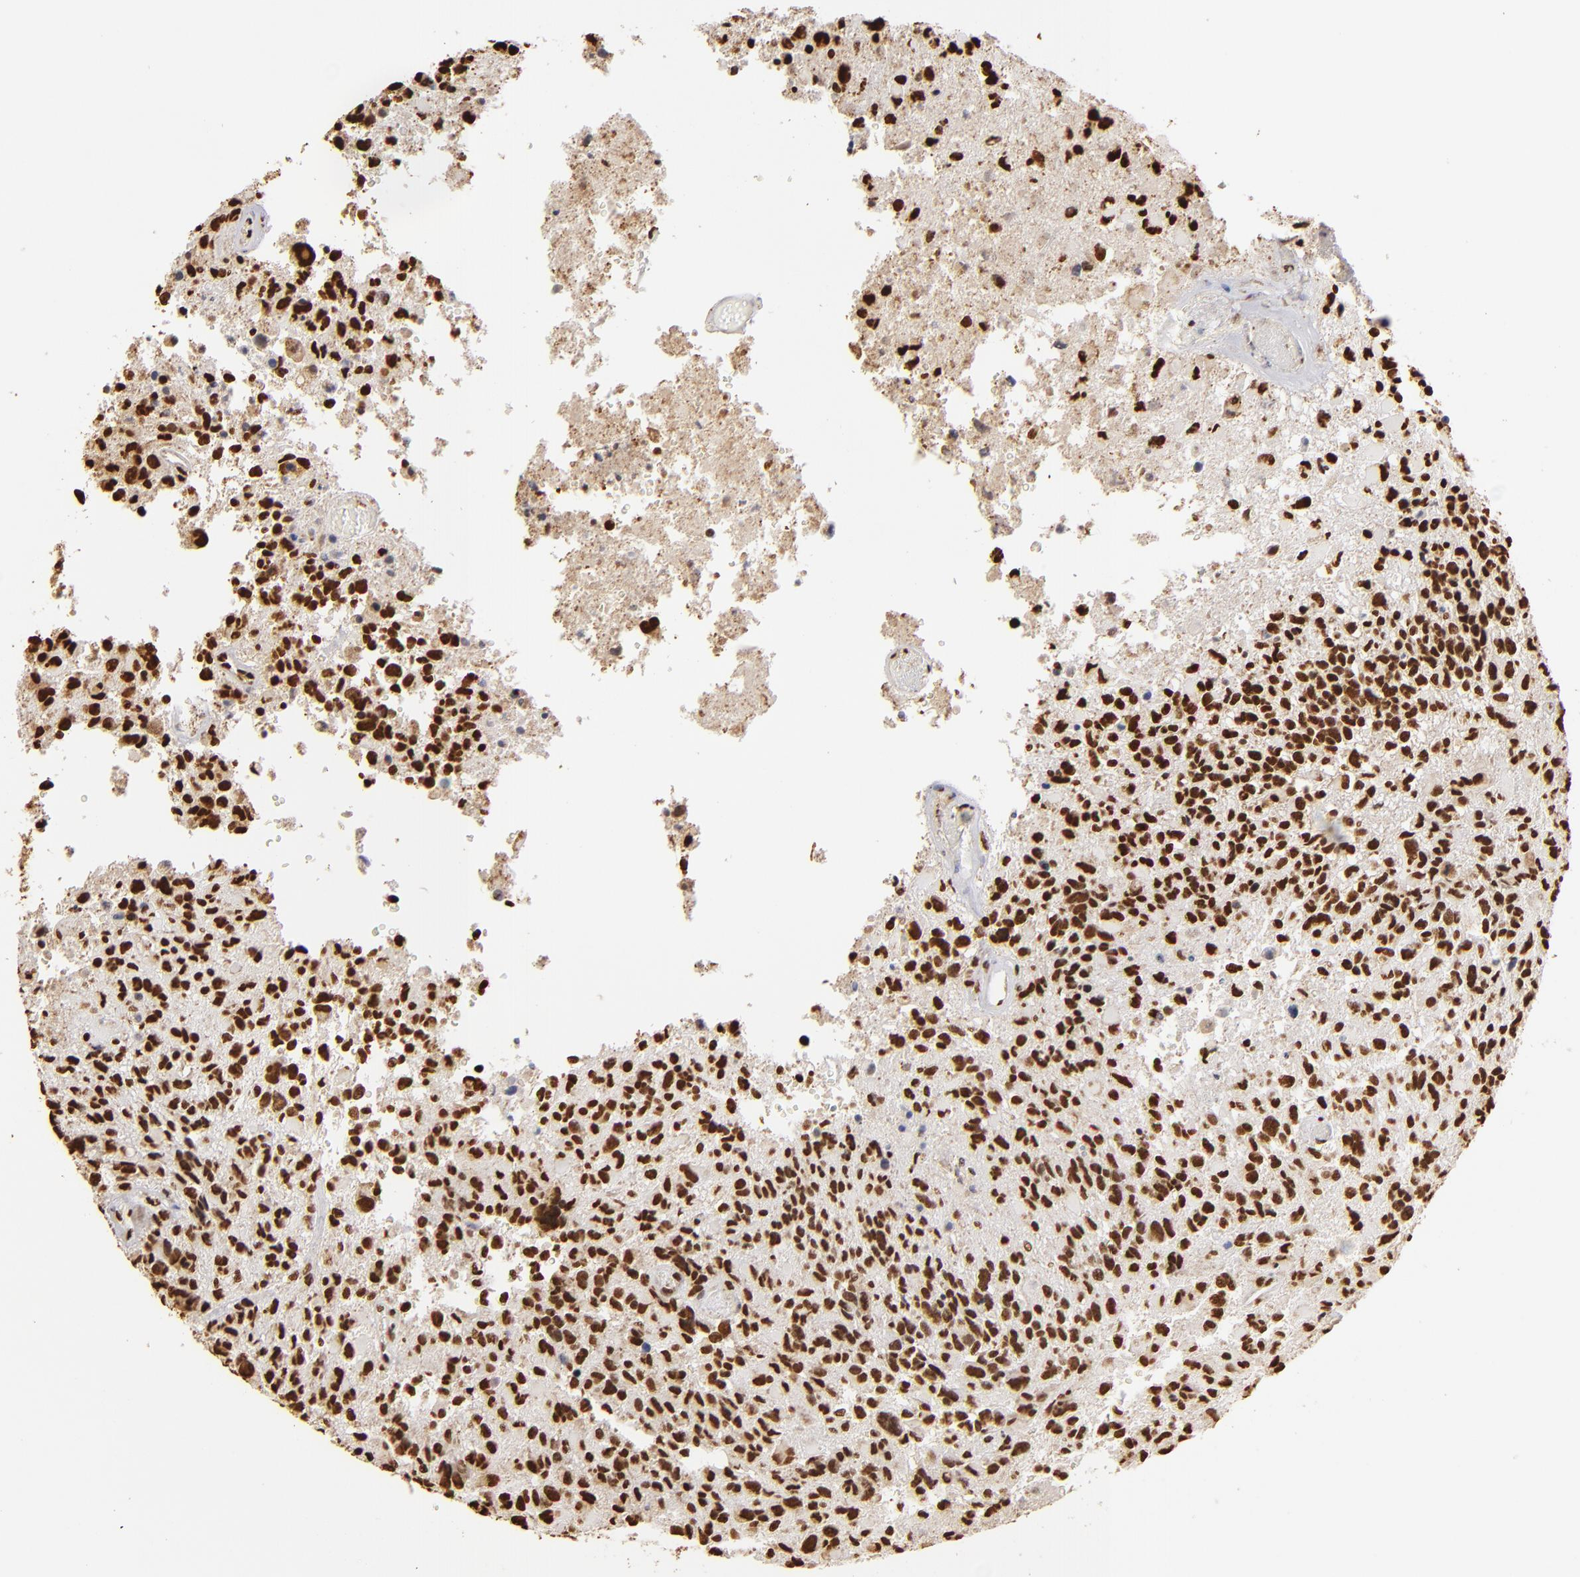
{"staining": {"intensity": "strong", "quantity": ">75%", "location": "nuclear"}, "tissue": "glioma", "cell_type": "Tumor cells", "image_type": "cancer", "snomed": [{"axis": "morphology", "description": "Glioma, malignant, High grade"}, {"axis": "topography", "description": "Brain"}], "caption": "A high amount of strong nuclear expression is present in approximately >75% of tumor cells in malignant high-grade glioma tissue.", "gene": "ILF3", "patient": {"sex": "male", "age": 69}}